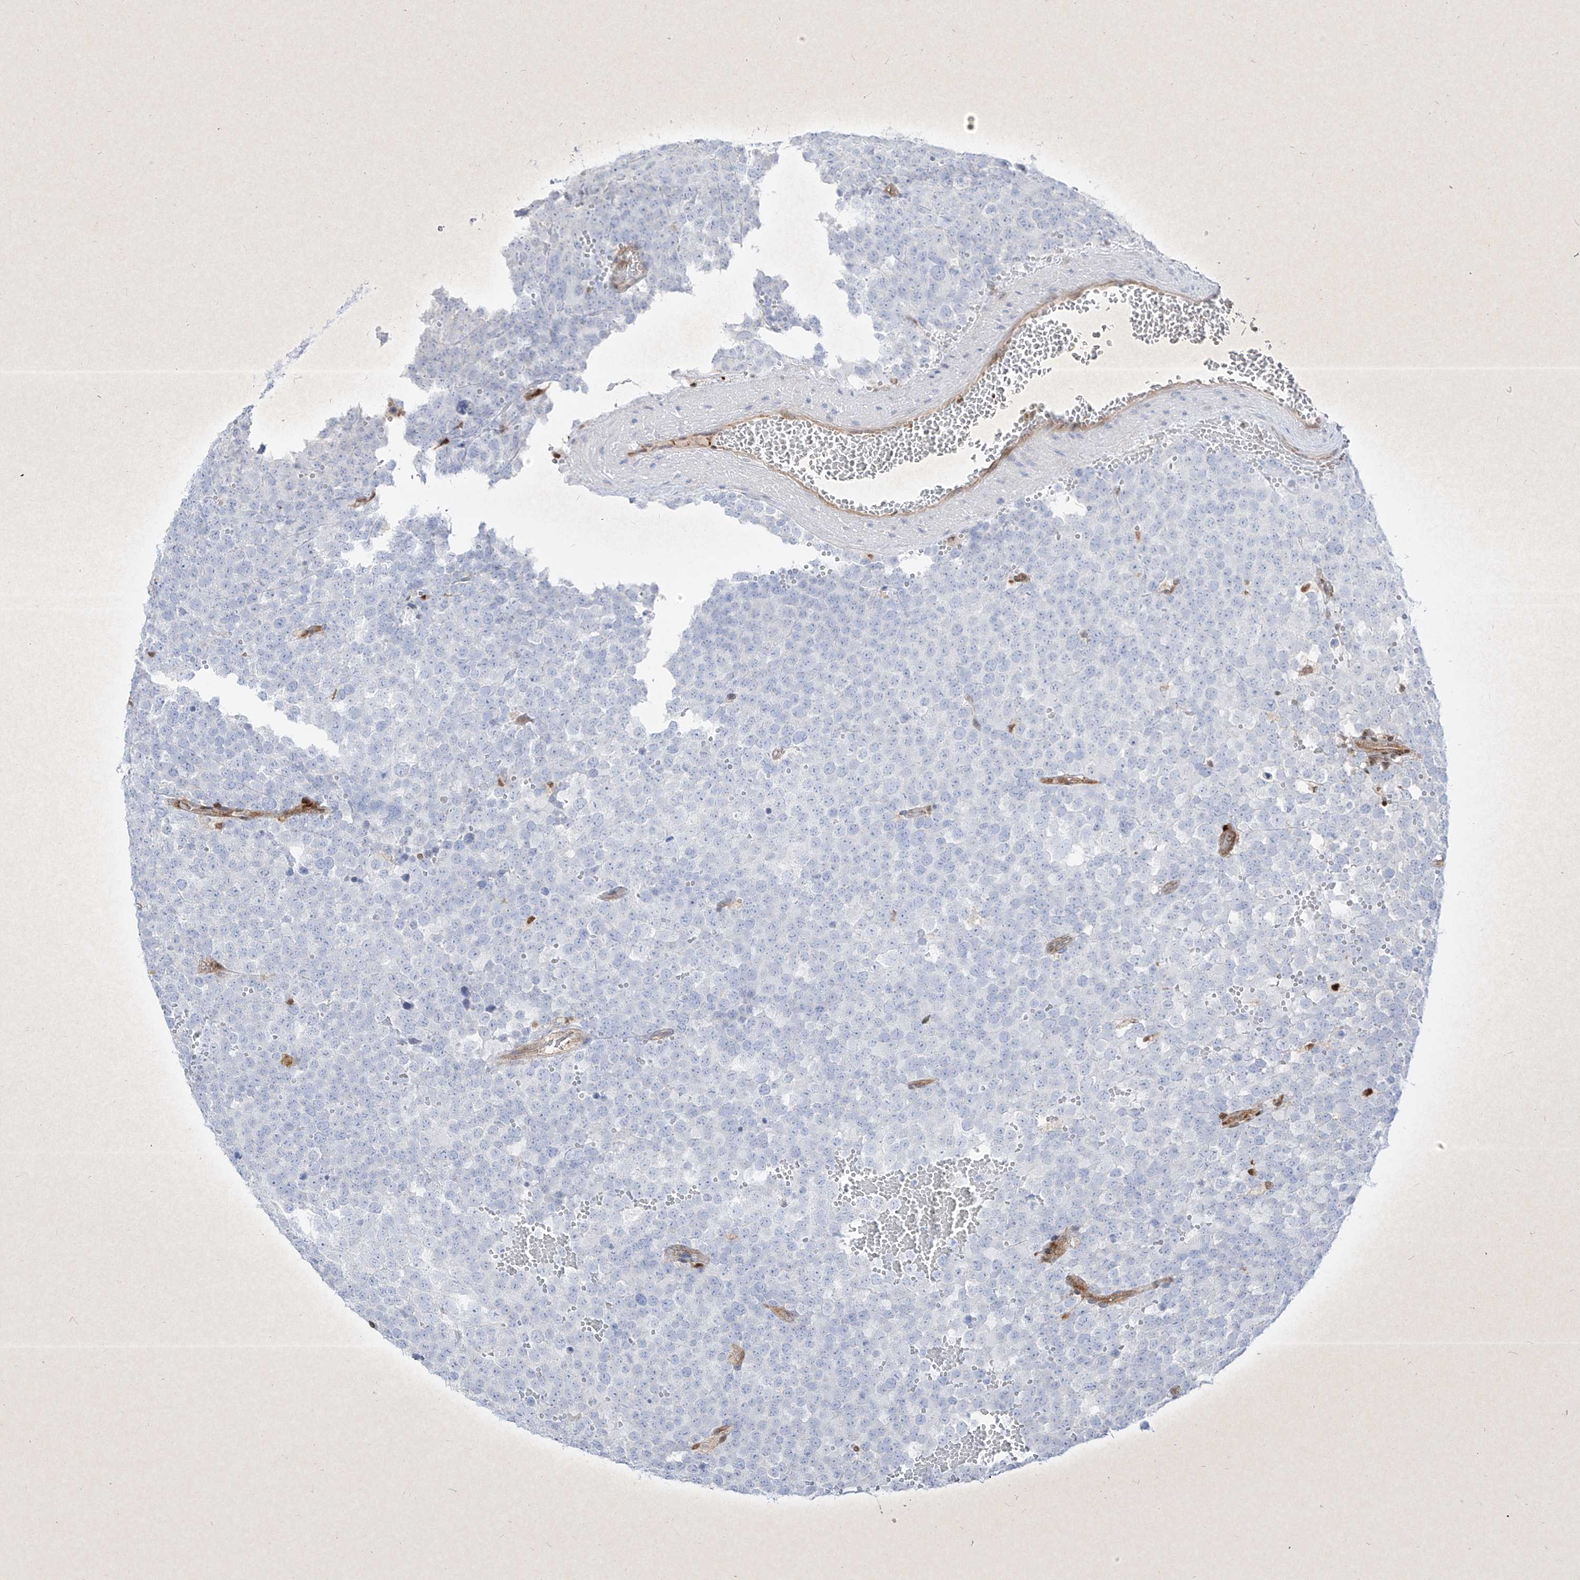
{"staining": {"intensity": "negative", "quantity": "none", "location": "none"}, "tissue": "testis cancer", "cell_type": "Tumor cells", "image_type": "cancer", "snomed": [{"axis": "morphology", "description": "Seminoma, NOS"}, {"axis": "topography", "description": "Testis"}], "caption": "Micrograph shows no significant protein expression in tumor cells of testis seminoma.", "gene": "PSMB10", "patient": {"sex": "male", "age": 71}}